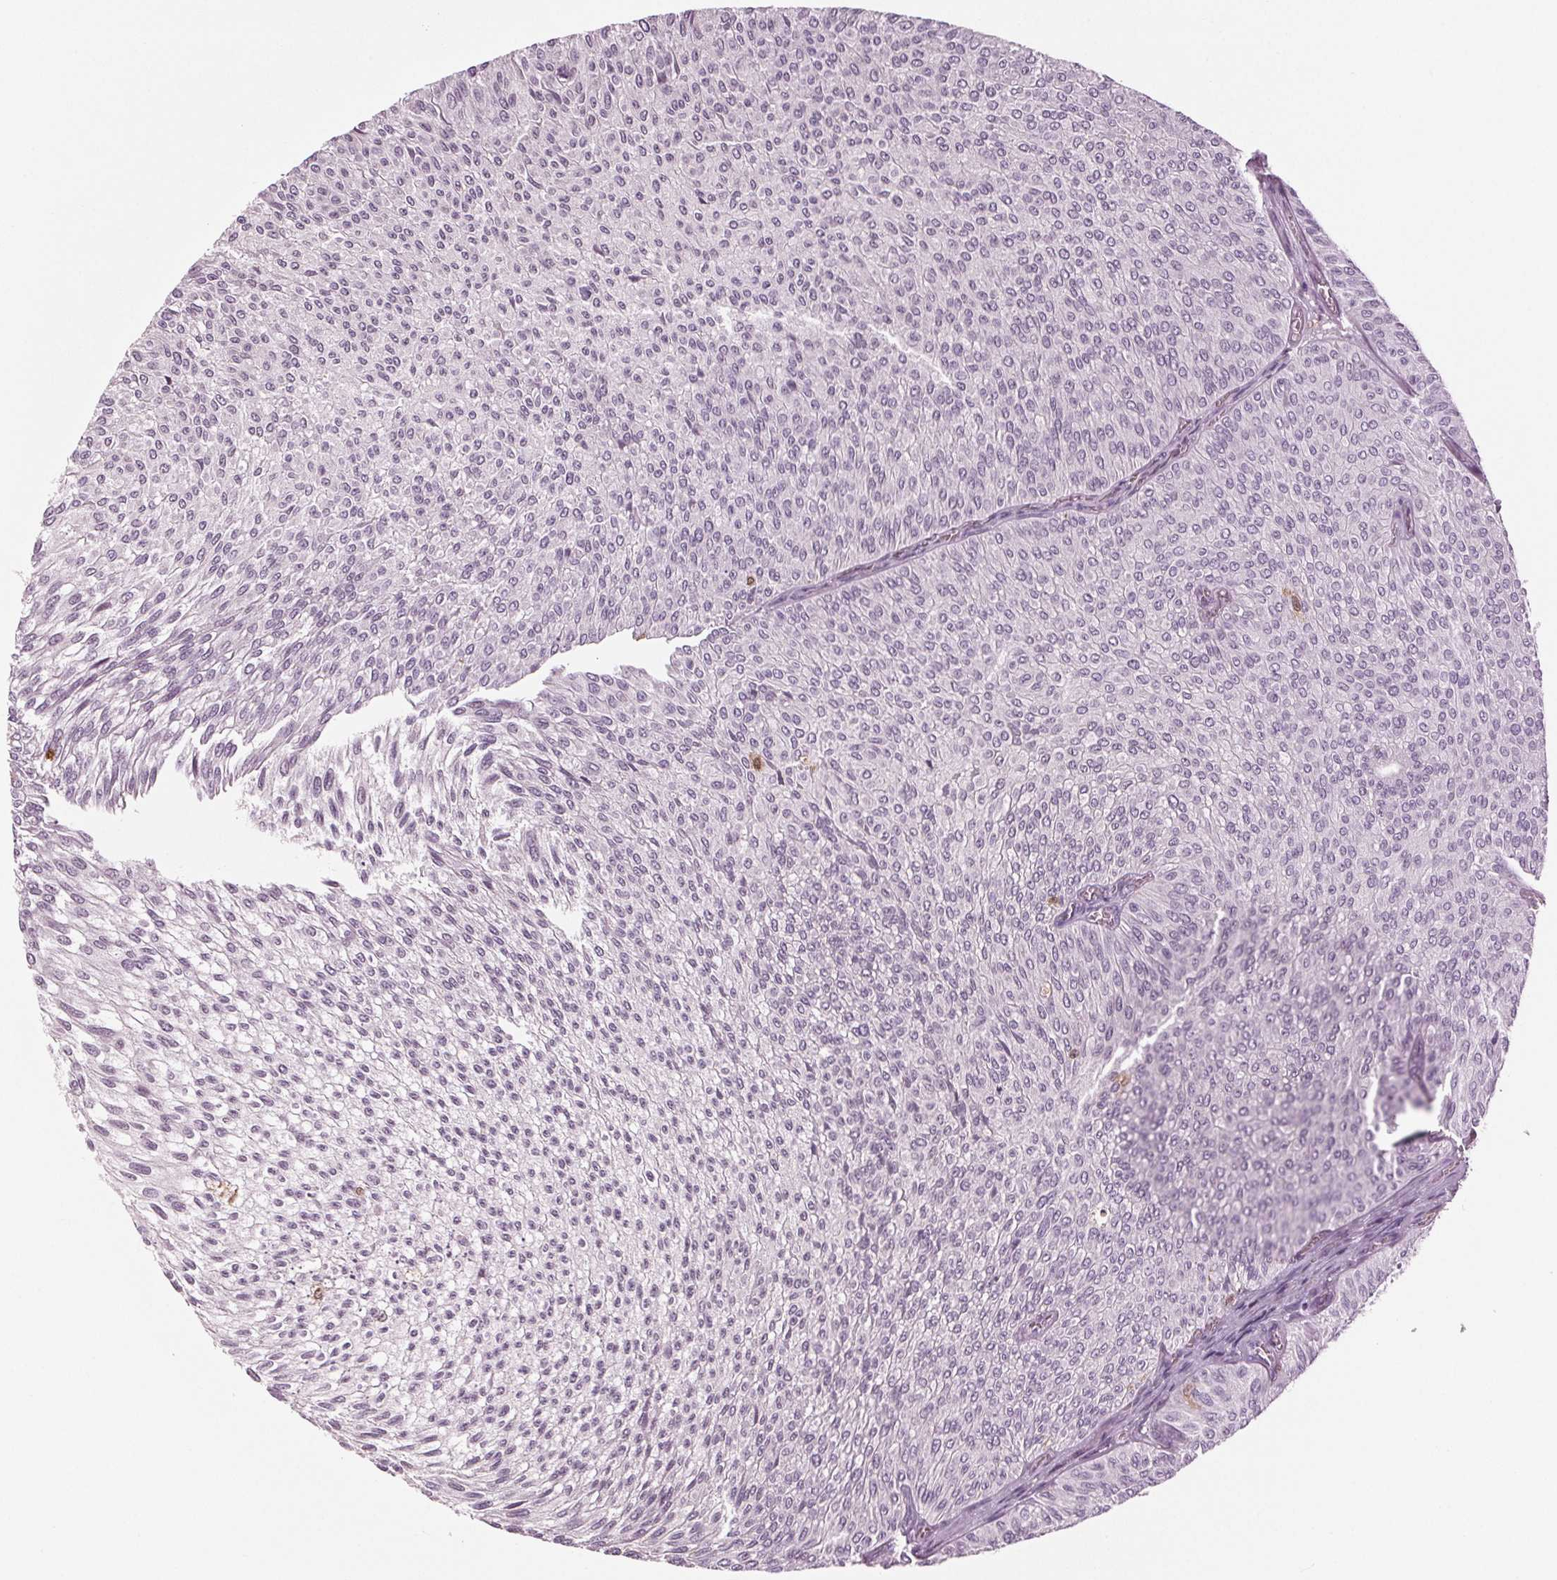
{"staining": {"intensity": "negative", "quantity": "none", "location": "none"}, "tissue": "urothelial cancer", "cell_type": "Tumor cells", "image_type": "cancer", "snomed": [{"axis": "morphology", "description": "Urothelial carcinoma, Low grade"}, {"axis": "topography", "description": "Urinary bladder"}], "caption": "Tumor cells are negative for brown protein staining in urothelial cancer. (Immunohistochemistry, brightfield microscopy, high magnification).", "gene": "BTLA", "patient": {"sex": "male", "age": 91}}